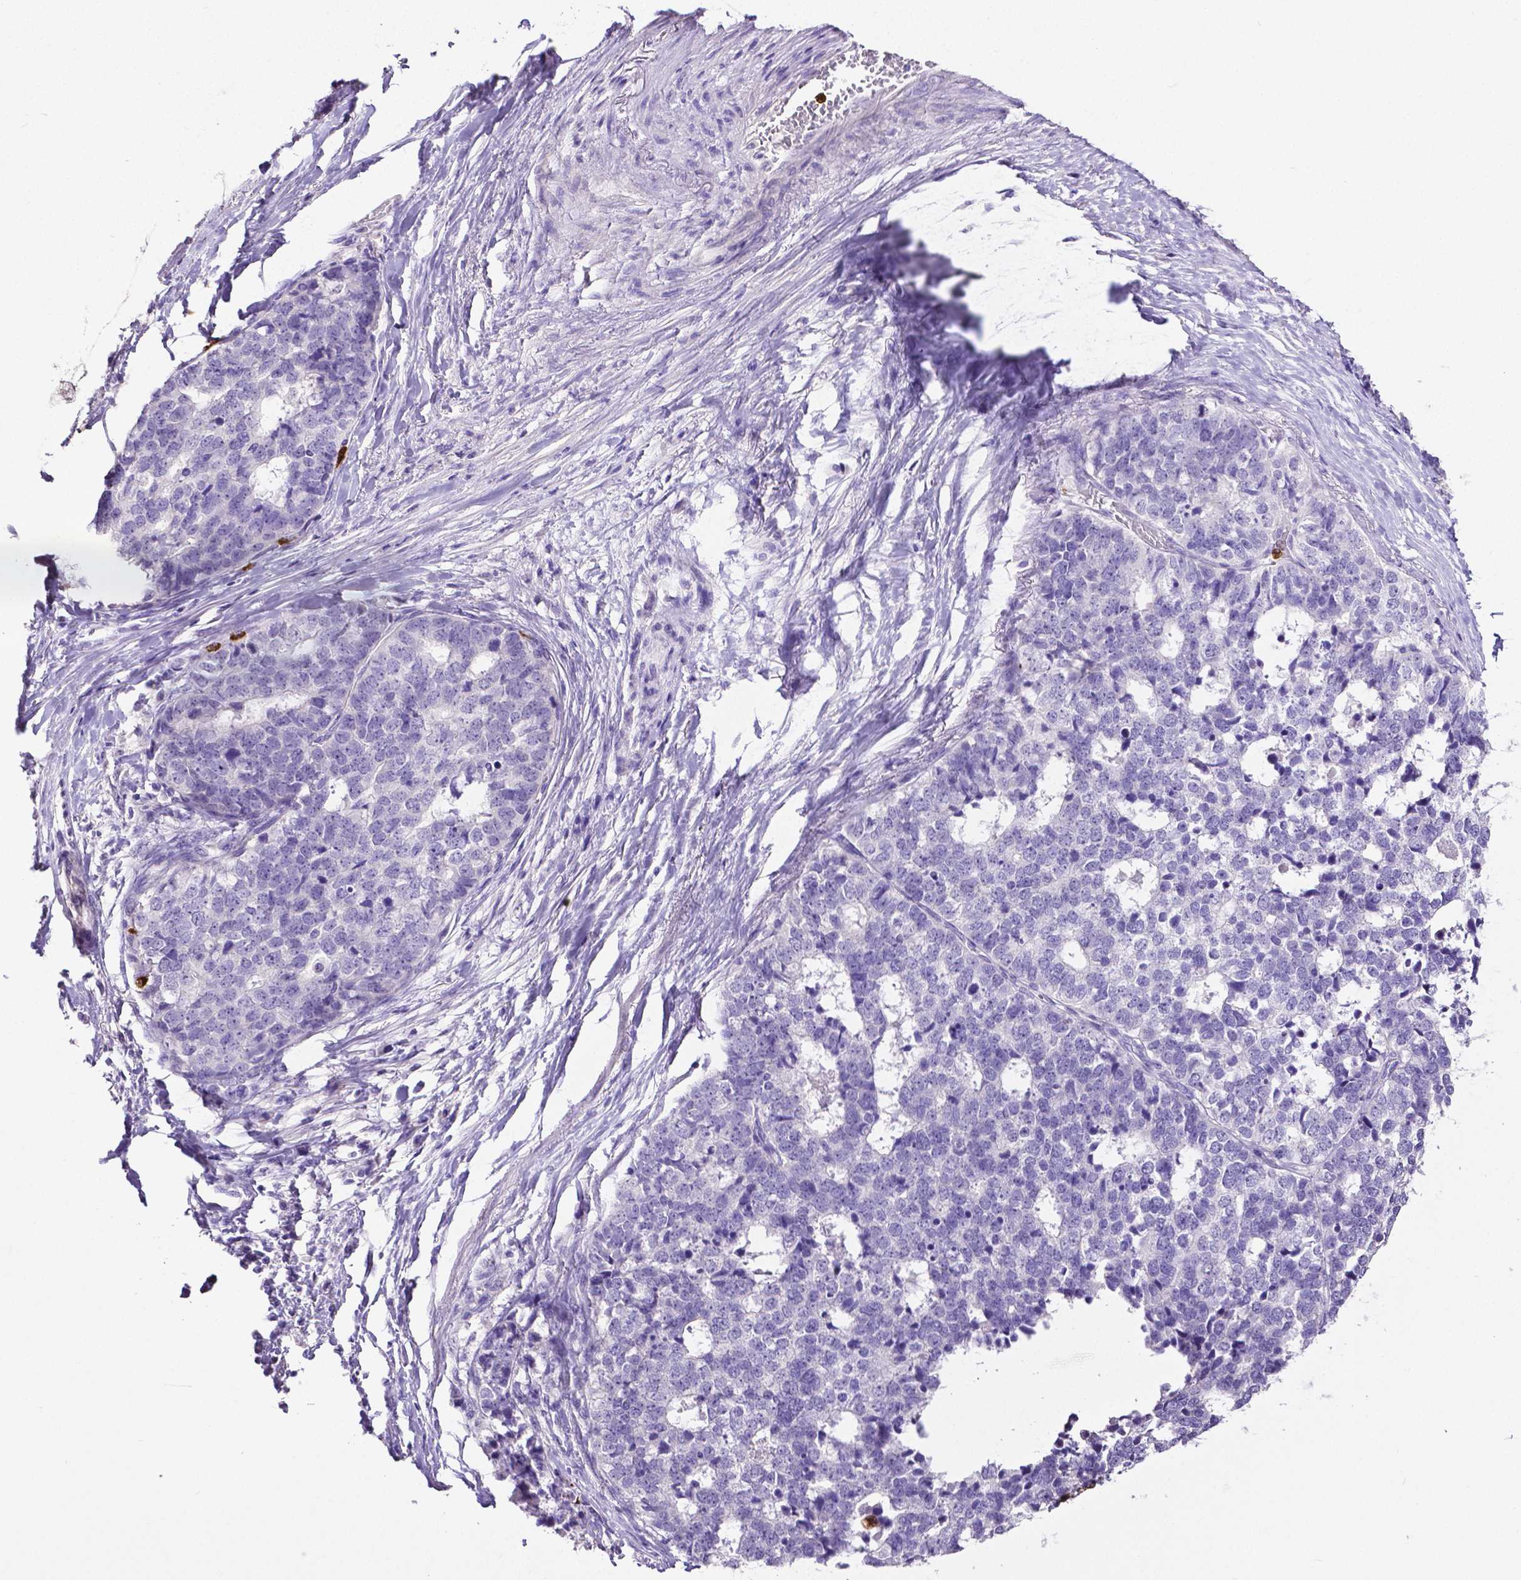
{"staining": {"intensity": "negative", "quantity": "none", "location": "none"}, "tissue": "stomach cancer", "cell_type": "Tumor cells", "image_type": "cancer", "snomed": [{"axis": "morphology", "description": "Adenocarcinoma, NOS"}, {"axis": "topography", "description": "Stomach"}], "caption": "IHC of human adenocarcinoma (stomach) demonstrates no expression in tumor cells.", "gene": "MMP9", "patient": {"sex": "male", "age": 69}}